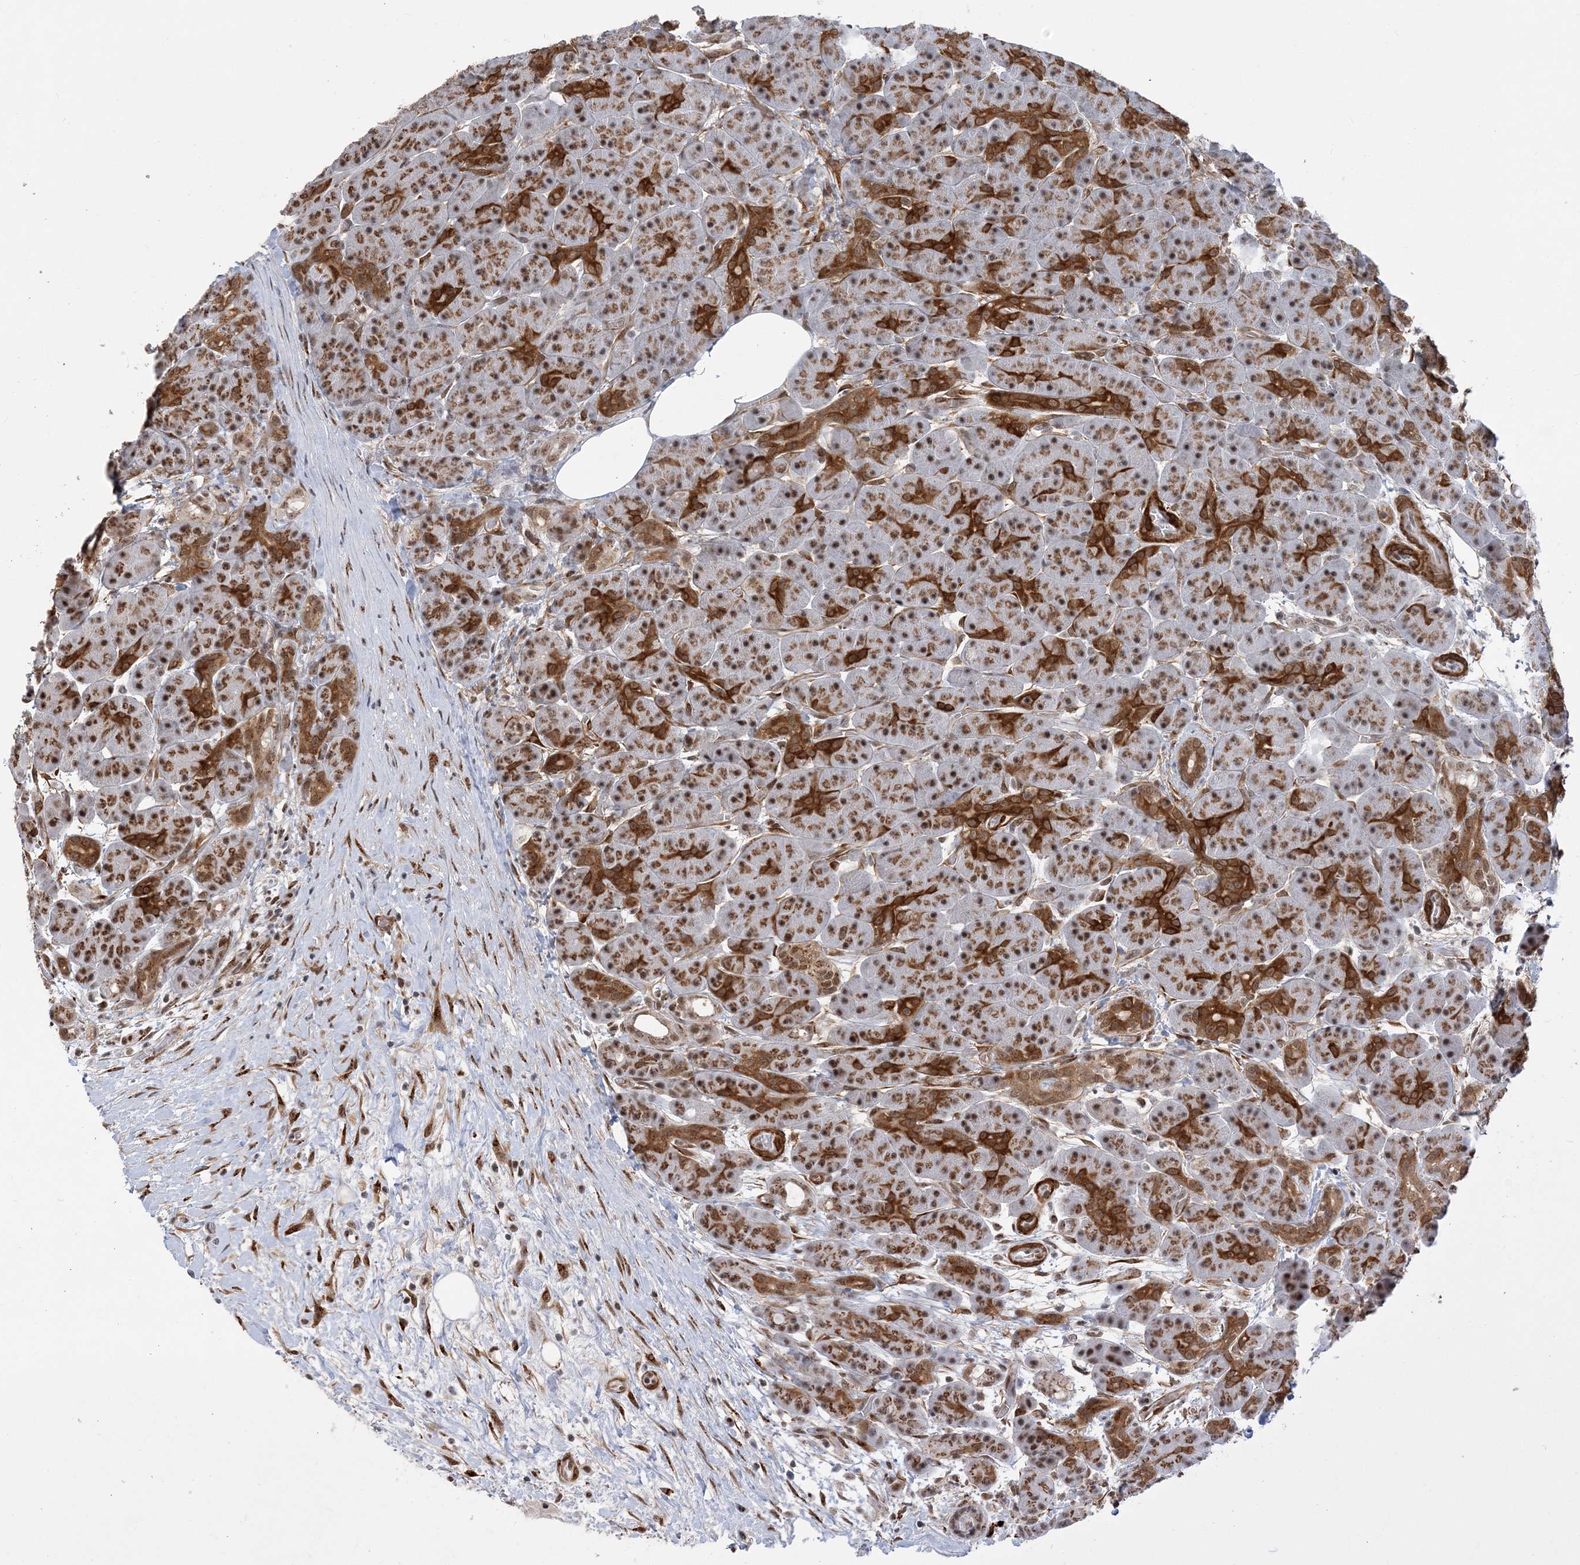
{"staining": {"intensity": "strong", "quantity": "25%-75%", "location": "cytoplasmic/membranous,nuclear"}, "tissue": "pancreas", "cell_type": "Exocrine glandular cells", "image_type": "normal", "snomed": [{"axis": "morphology", "description": "Normal tissue, NOS"}, {"axis": "topography", "description": "Pancreas"}], "caption": "Immunohistochemical staining of unremarkable human pancreas displays strong cytoplasmic/membranous,nuclear protein staining in approximately 25%-75% of exocrine glandular cells.", "gene": "PLRG1", "patient": {"sex": "male", "age": 63}}